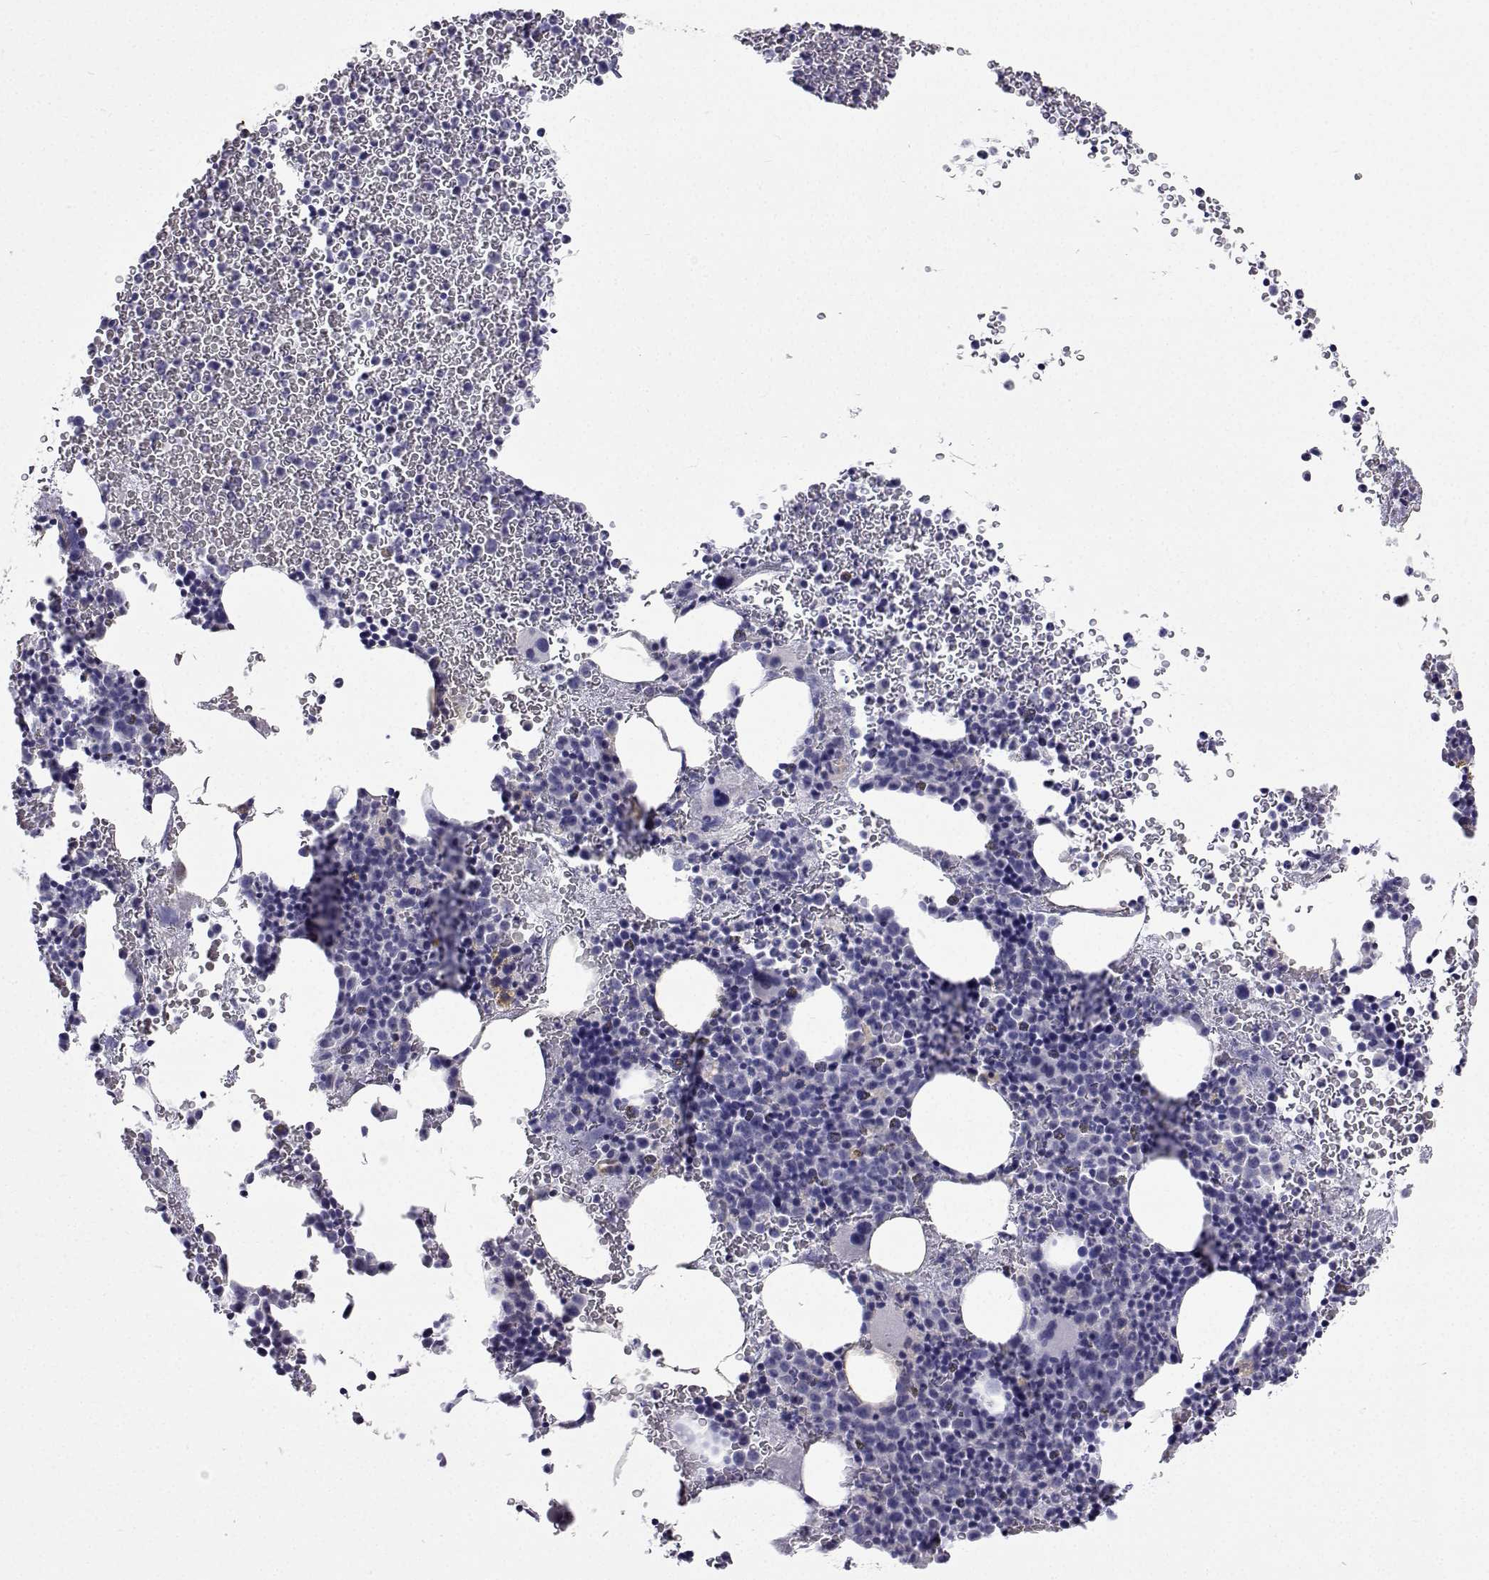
{"staining": {"intensity": "negative", "quantity": "none", "location": "none"}, "tissue": "bone marrow", "cell_type": "Hematopoietic cells", "image_type": "normal", "snomed": [{"axis": "morphology", "description": "Normal tissue, NOS"}, {"axis": "topography", "description": "Bone marrow"}], "caption": "Unremarkable bone marrow was stained to show a protein in brown. There is no significant staining in hematopoietic cells. (DAB (3,3'-diaminobenzidine) immunohistochemistry with hematoxylin counter stain).", "gene": "GALM", "patient": {"sex": "female", "age": 56}}